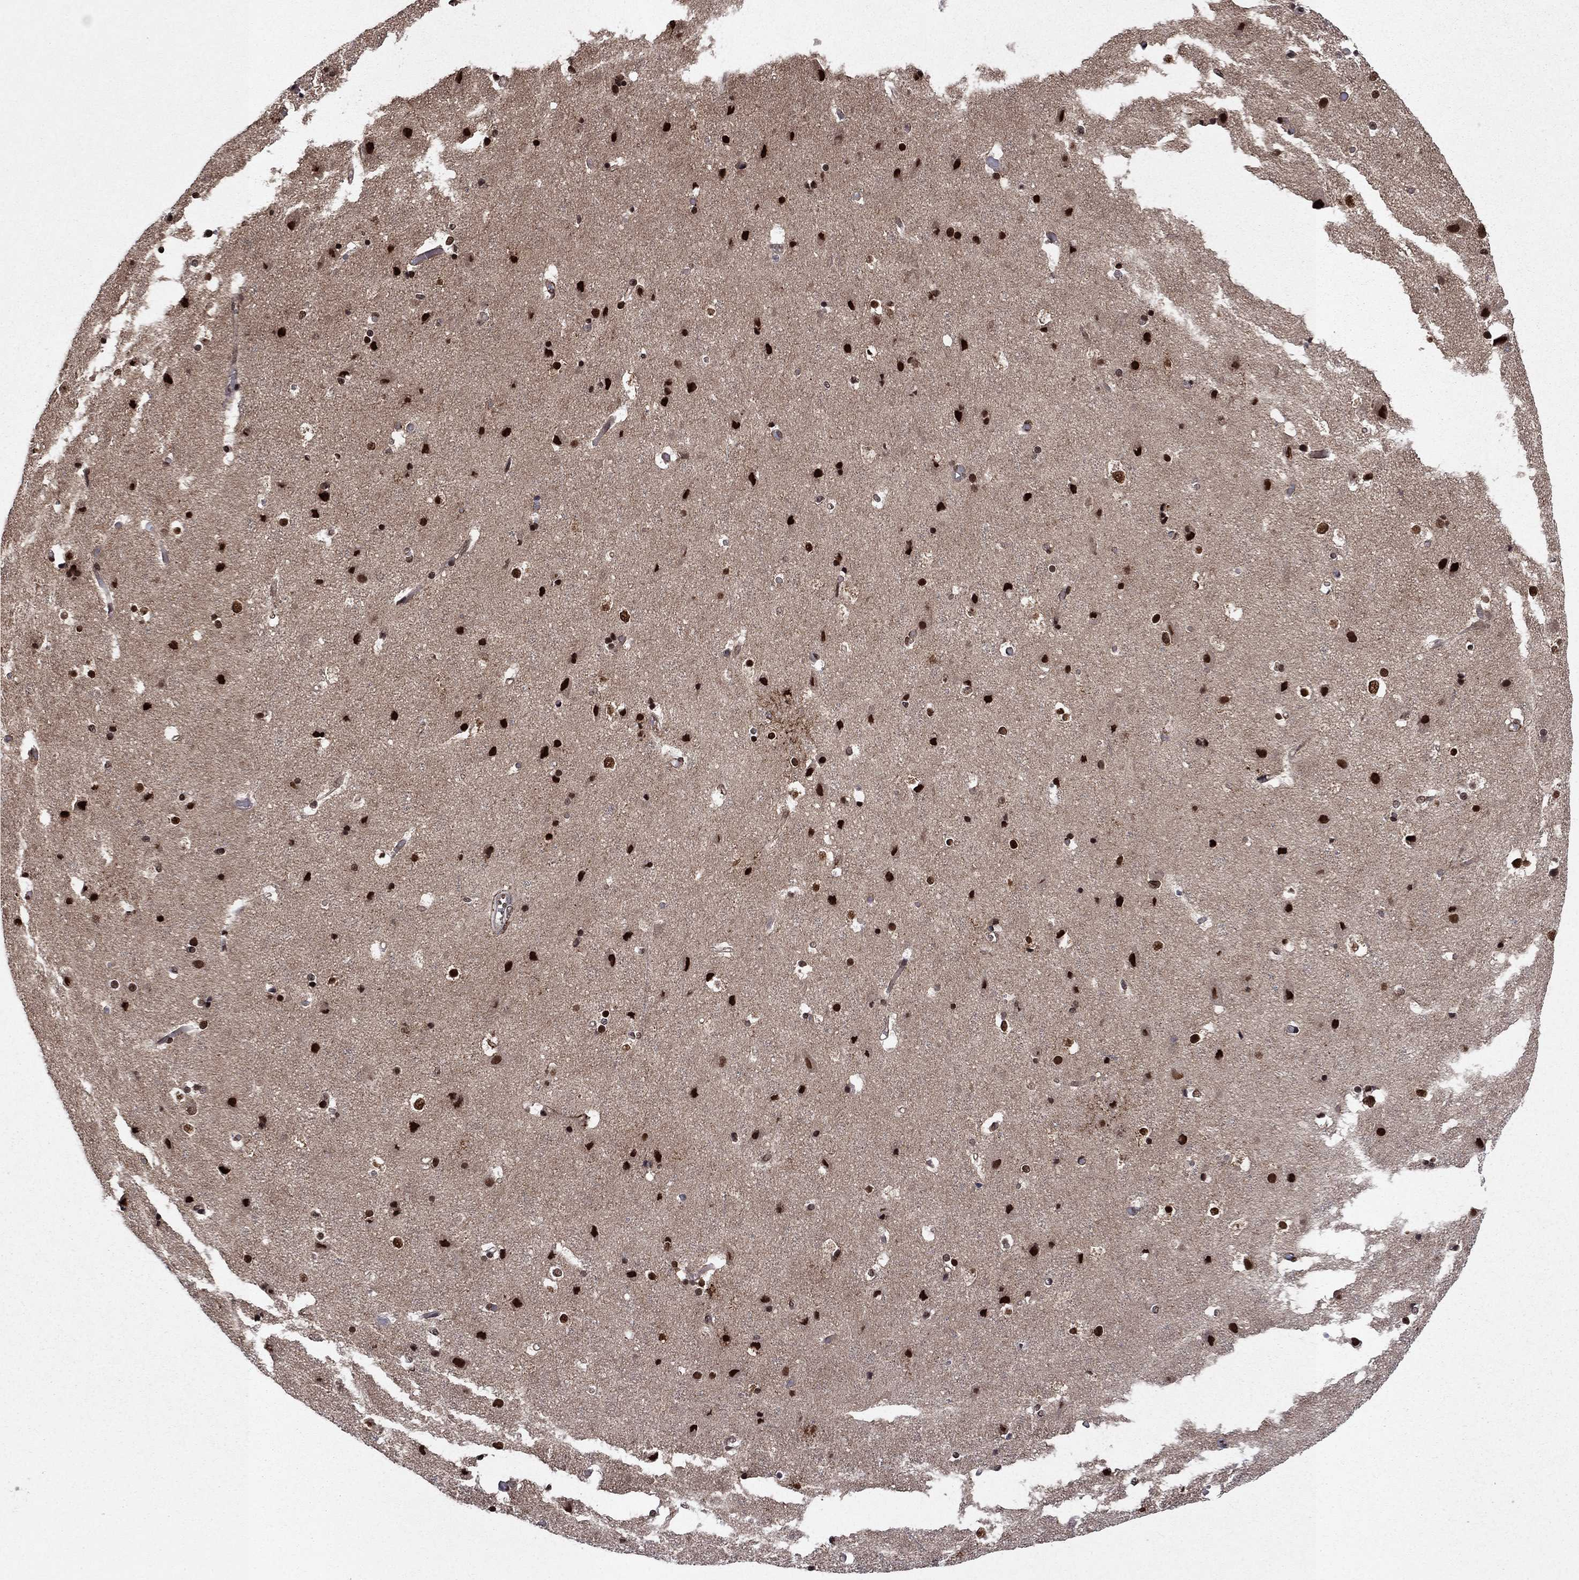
{"staining": {"intensity": "negative", "quantity": "none", "location": "none"}, "tissue": "cerebral cortex", "cell_type": "Endothelial cells", "image_type": "normal", "snomed": [{"axis": "morphology", "description": "Normal tissue, NOS"}, {"axis": "topography", "description": "Cerebral cortex"}], "caption": "Cerebral cortex was stained to show a protein in brown. There is no significant staining in endothelial cells. (DAB IHC with hematoxylin counter stain).", "gene": "SSX2IP", "patient": {"sex": "female", "age": 52}}